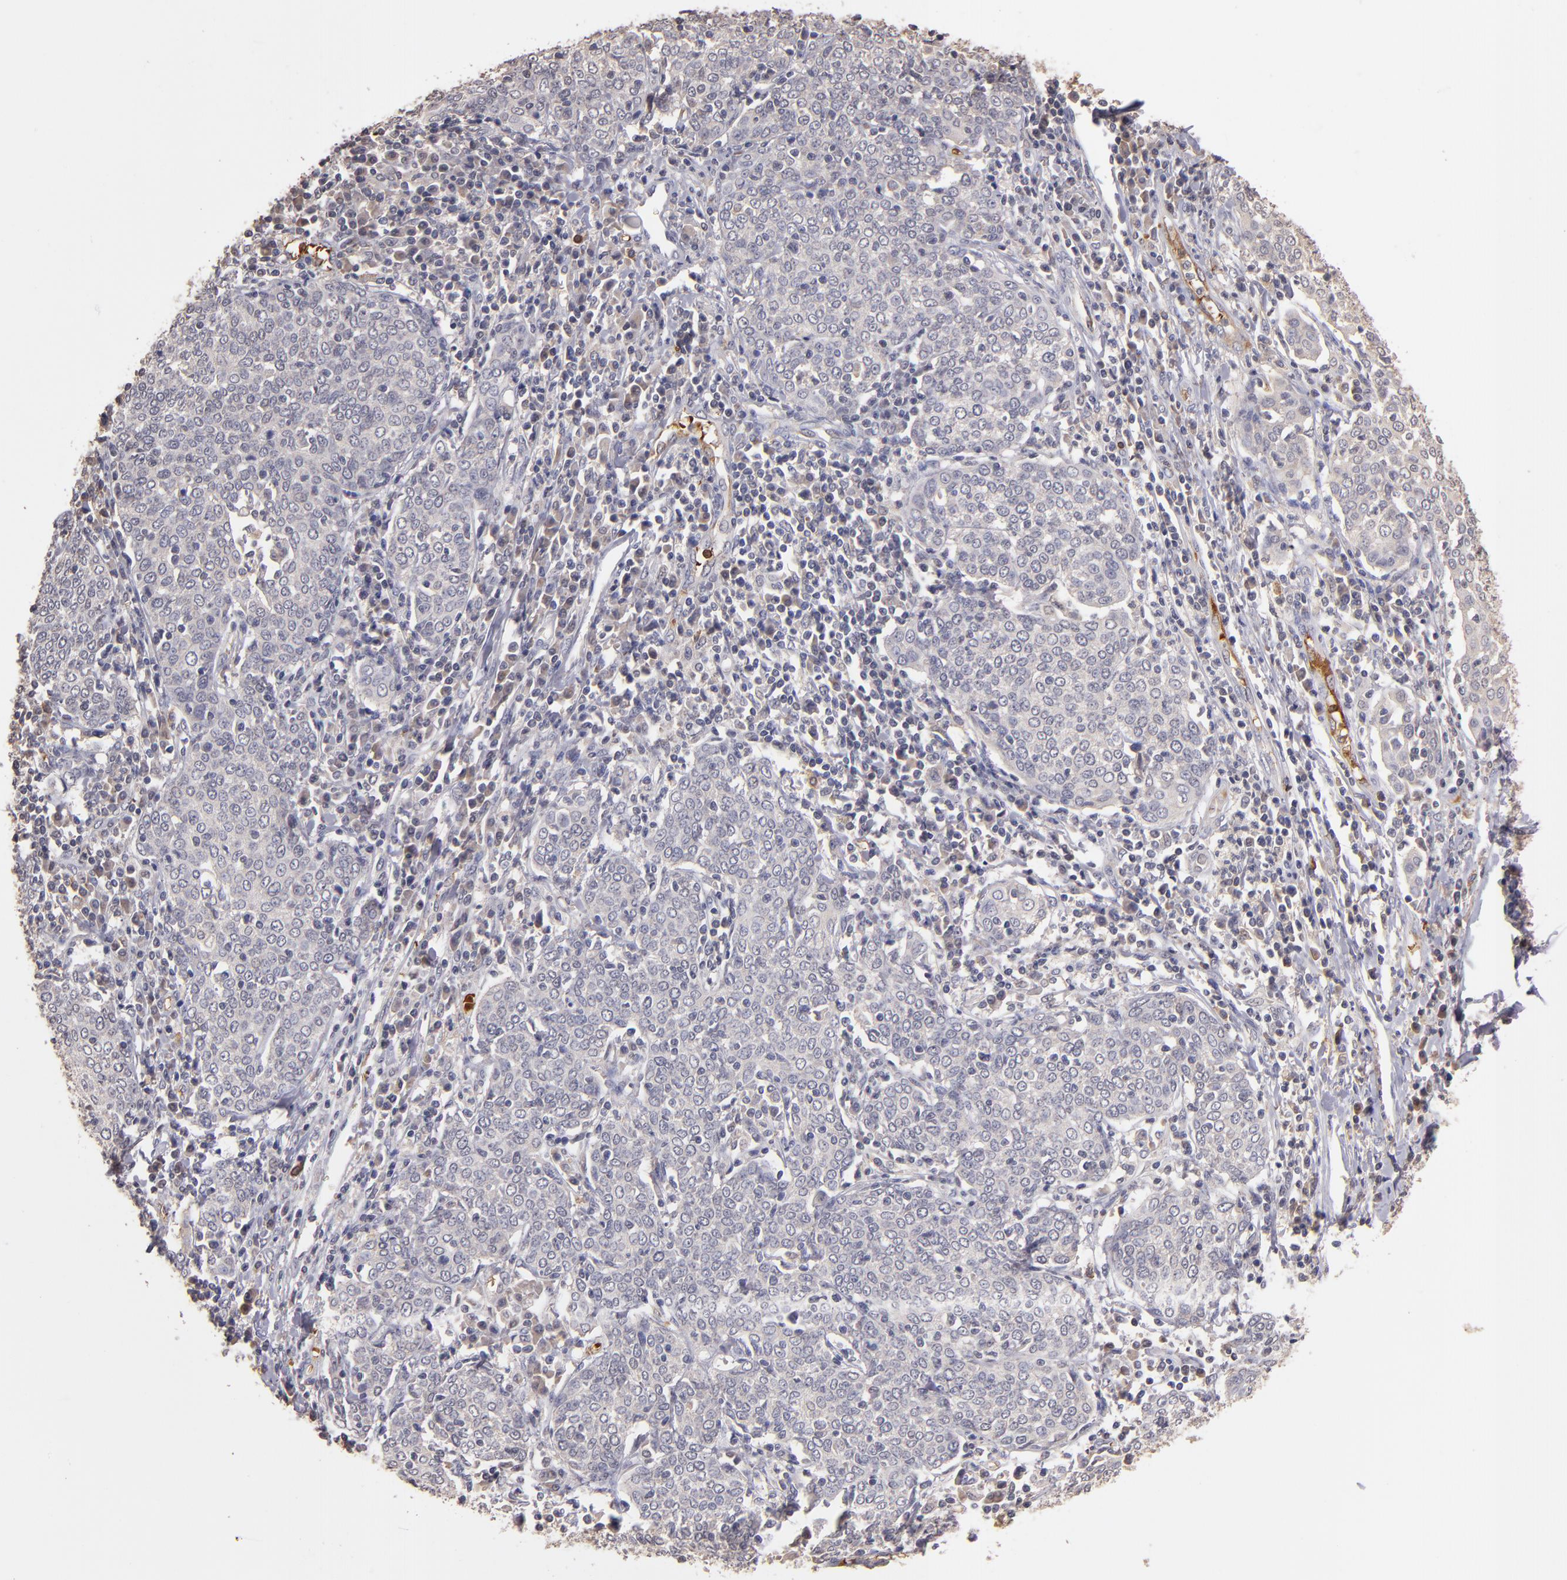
{"staining": {"intensity": "weak", "quantity": ">75%", "location": "cytoplasmic/membranous"}, "tissue": "cervical cancer", "cell_type": "Tumor cells", "image_type": "cancer", "snomed": [{"axis": "morphology", "description": "Squamous cell carcinoma, NOS"}, {"axis": "topography", "description": "Cervix"}], "caption": "Weak cytoplasmic/membranous staining for a protein is identified in approximately >75% of tumor cells of cervical squamous cell carcinoma using IHC.", "gene": "SERPINC1", "patient": {"sex": "female", "age": 40}}